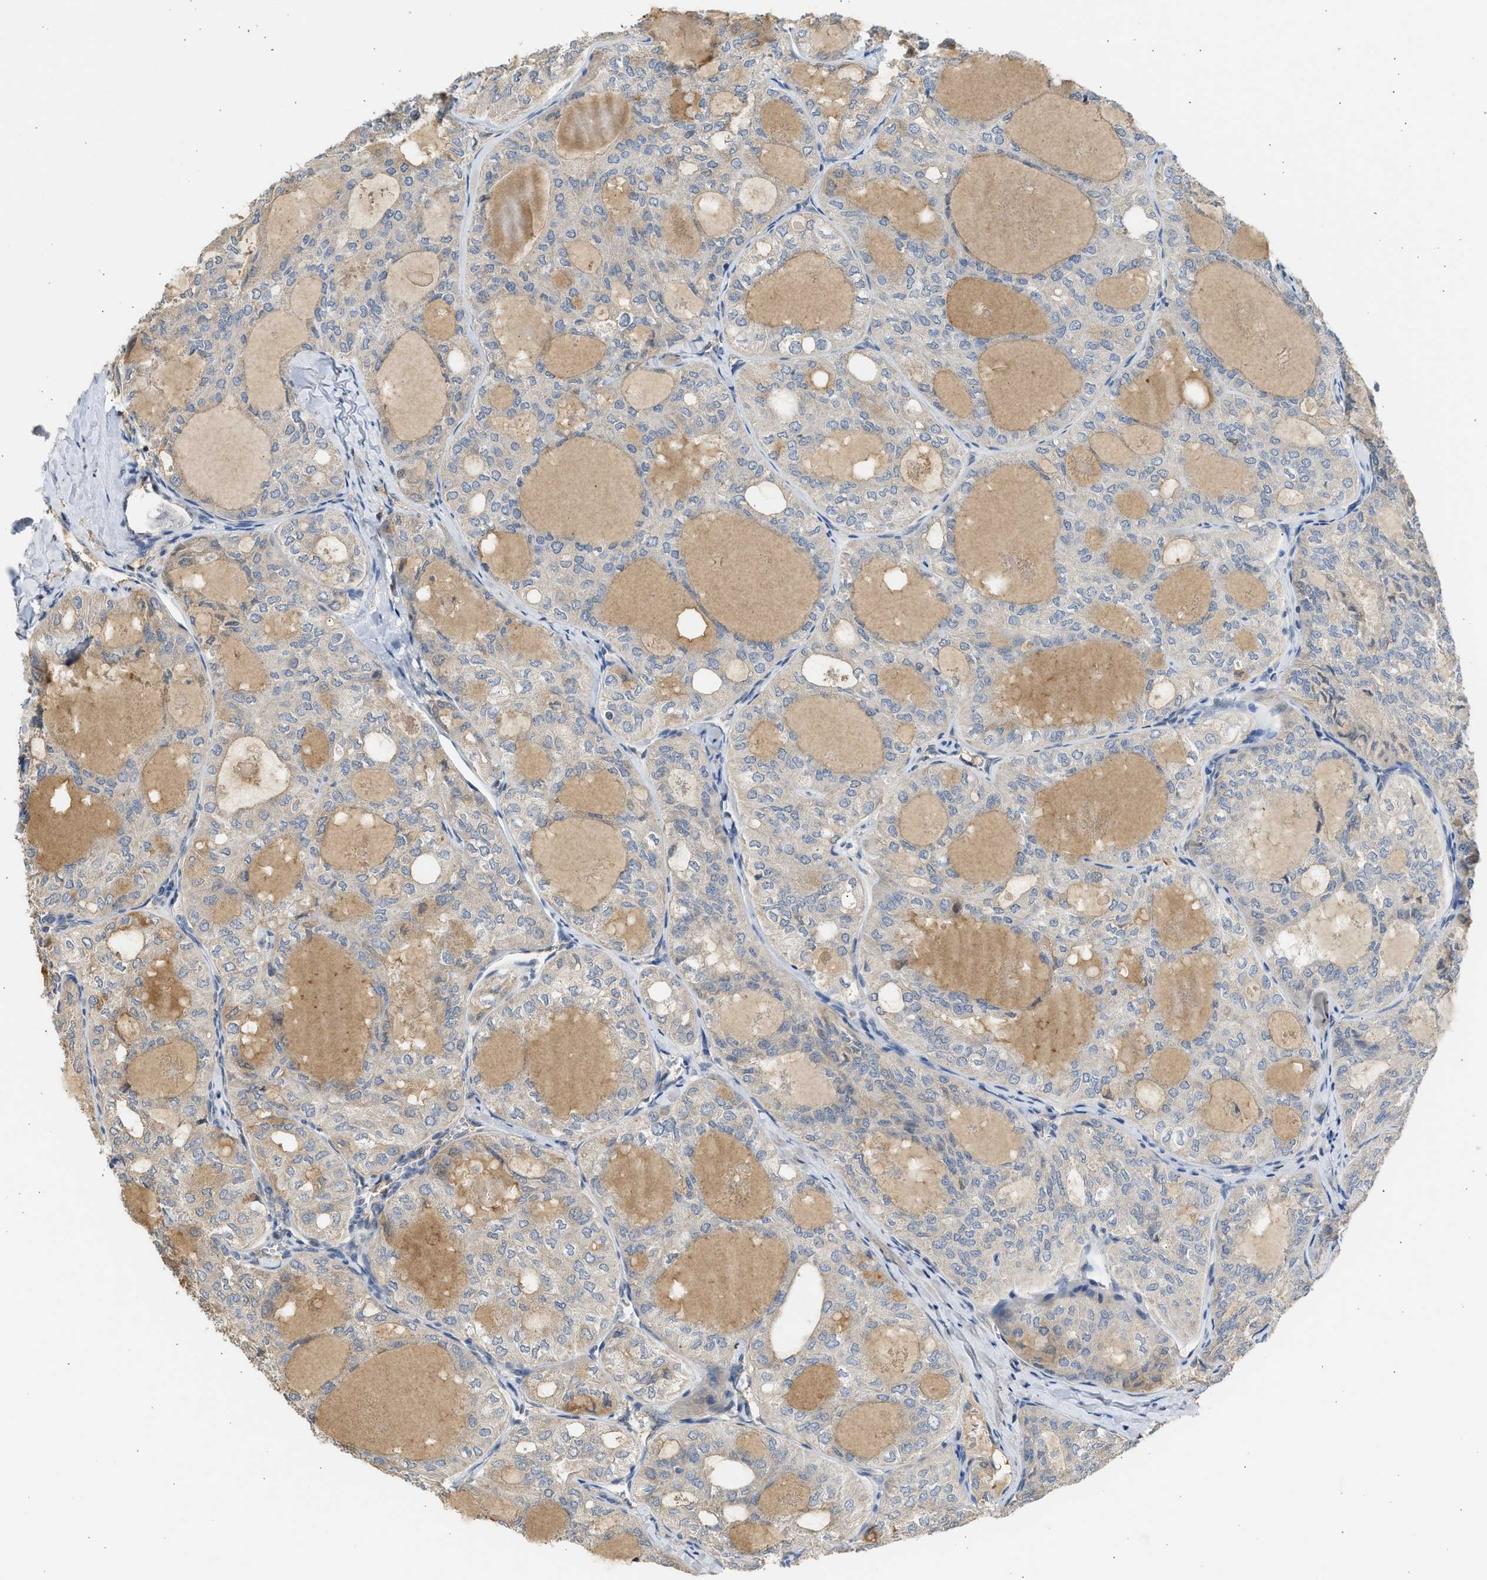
{"staining": {"intensity": "weak", "quantity": "<25%", "location": "cytoplasmic/membranous"}, "tissue": "thyroid cancer", "cell_type": "Tumor cells", "image_type": "cancer", "snomed": [{"axis": "morphology", "description": "Follicular adenoma carcinoma, NOS"}, {"axis": "topography", "description": "Thyroid gland"}], "caption": "Immunohistochemistry (IHC) of follicular adenoma carcinoma (thyroid) reveals no staining in tumor cells. Nuclei are stained in blue.", "gene": "SULT2A1", "patient": {"sex": "male", "age": 75}}